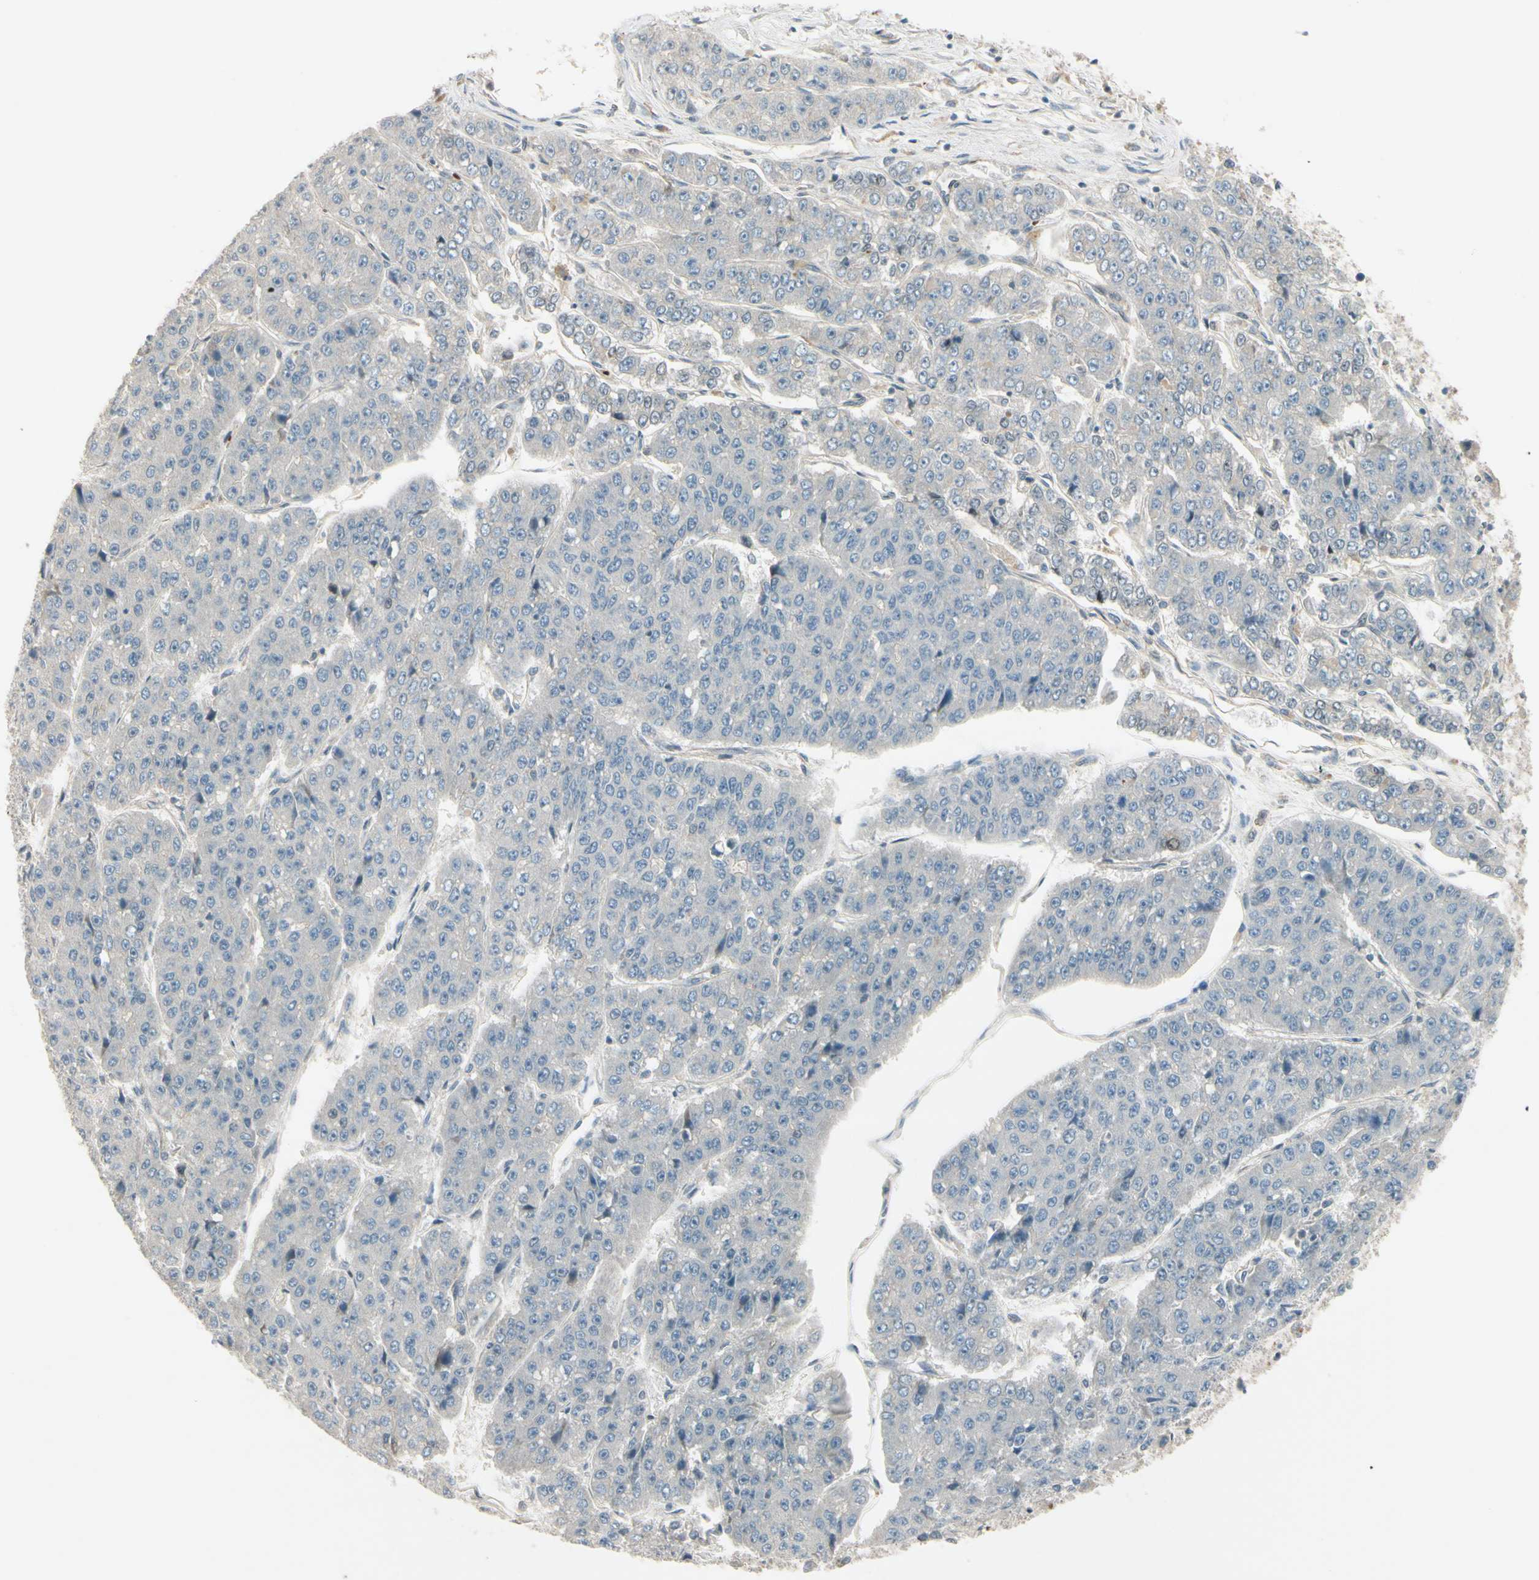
{"staining": {"intensity": "negative", "quantity": "none", "location": "none"}, "tissue": "pancreatic cancer", "cell_type": "Tumor cells", "image_type": "cancer", "snomed": [{"axis": "morphology", "description": "Adenocarcinoma, NOS"}, {"axis": "topography", "description": "Pancreas"}], "caption": "A micrograph of pancreatic adenocarcinoma stained for a protein reveals no brown staining in tumor cells.", "gene": "PPP3CB", "patient": {"sex": "male", "age": 50}}